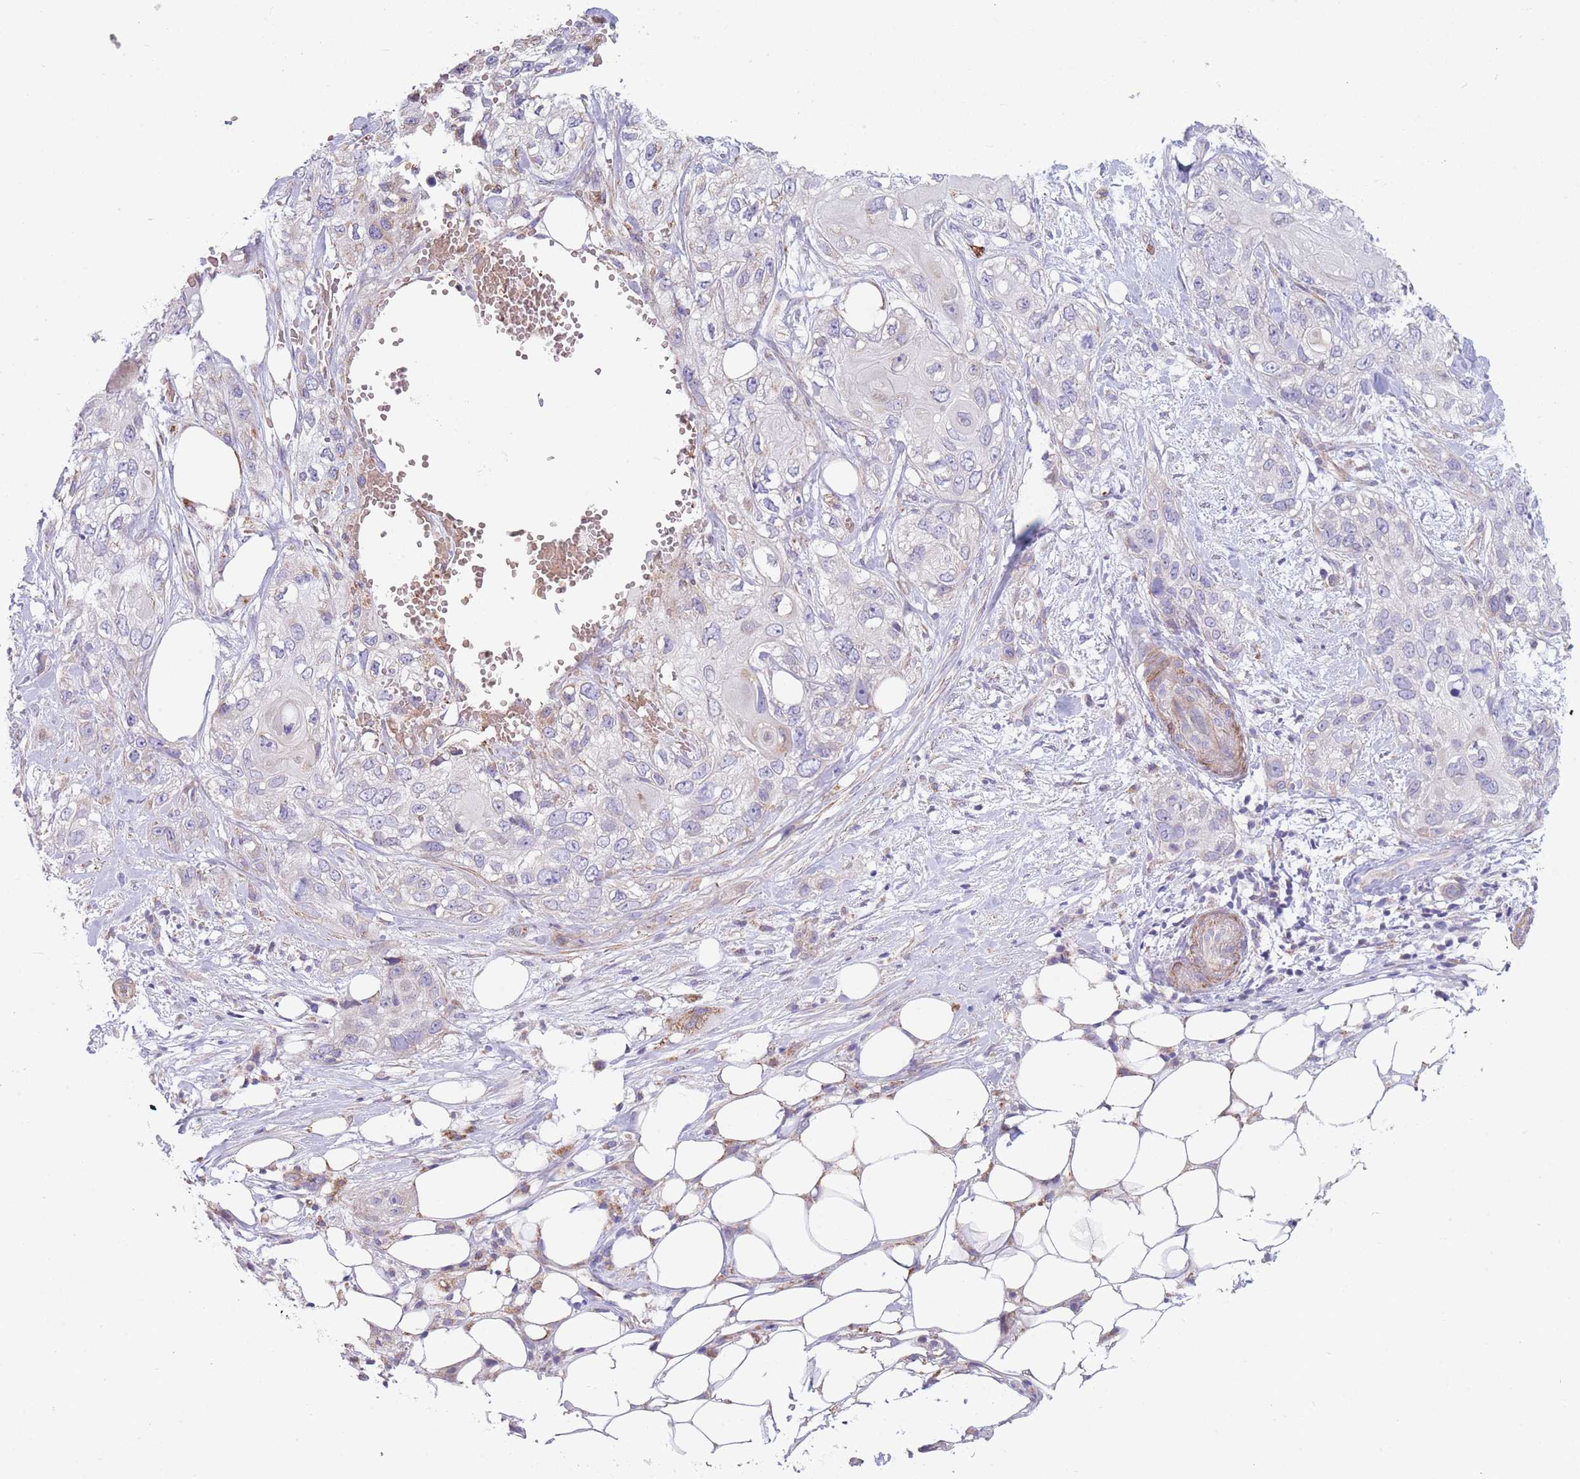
{"staining": {"intensity": "negative", "quantity": "none", "location": "none"}, "tissue": "skin cancer", "cell_type": "Tumor cells", "image_type": "cancer", "snomed": [{"axis": "morphology", "description": "Normal tissue, NOS"}, {"axis": "morphology", "description": "Squamous cell carcinoma, NOS"}, {"axis": "topography", "description": "Skin"}], "caption": "Squamous cell carcinoma (skin) was stained to show a protein in brown. There is no significant positivity in tumor cells.", "gene": "SMPD4", "patient": {"sex": "male", "age": 72}}